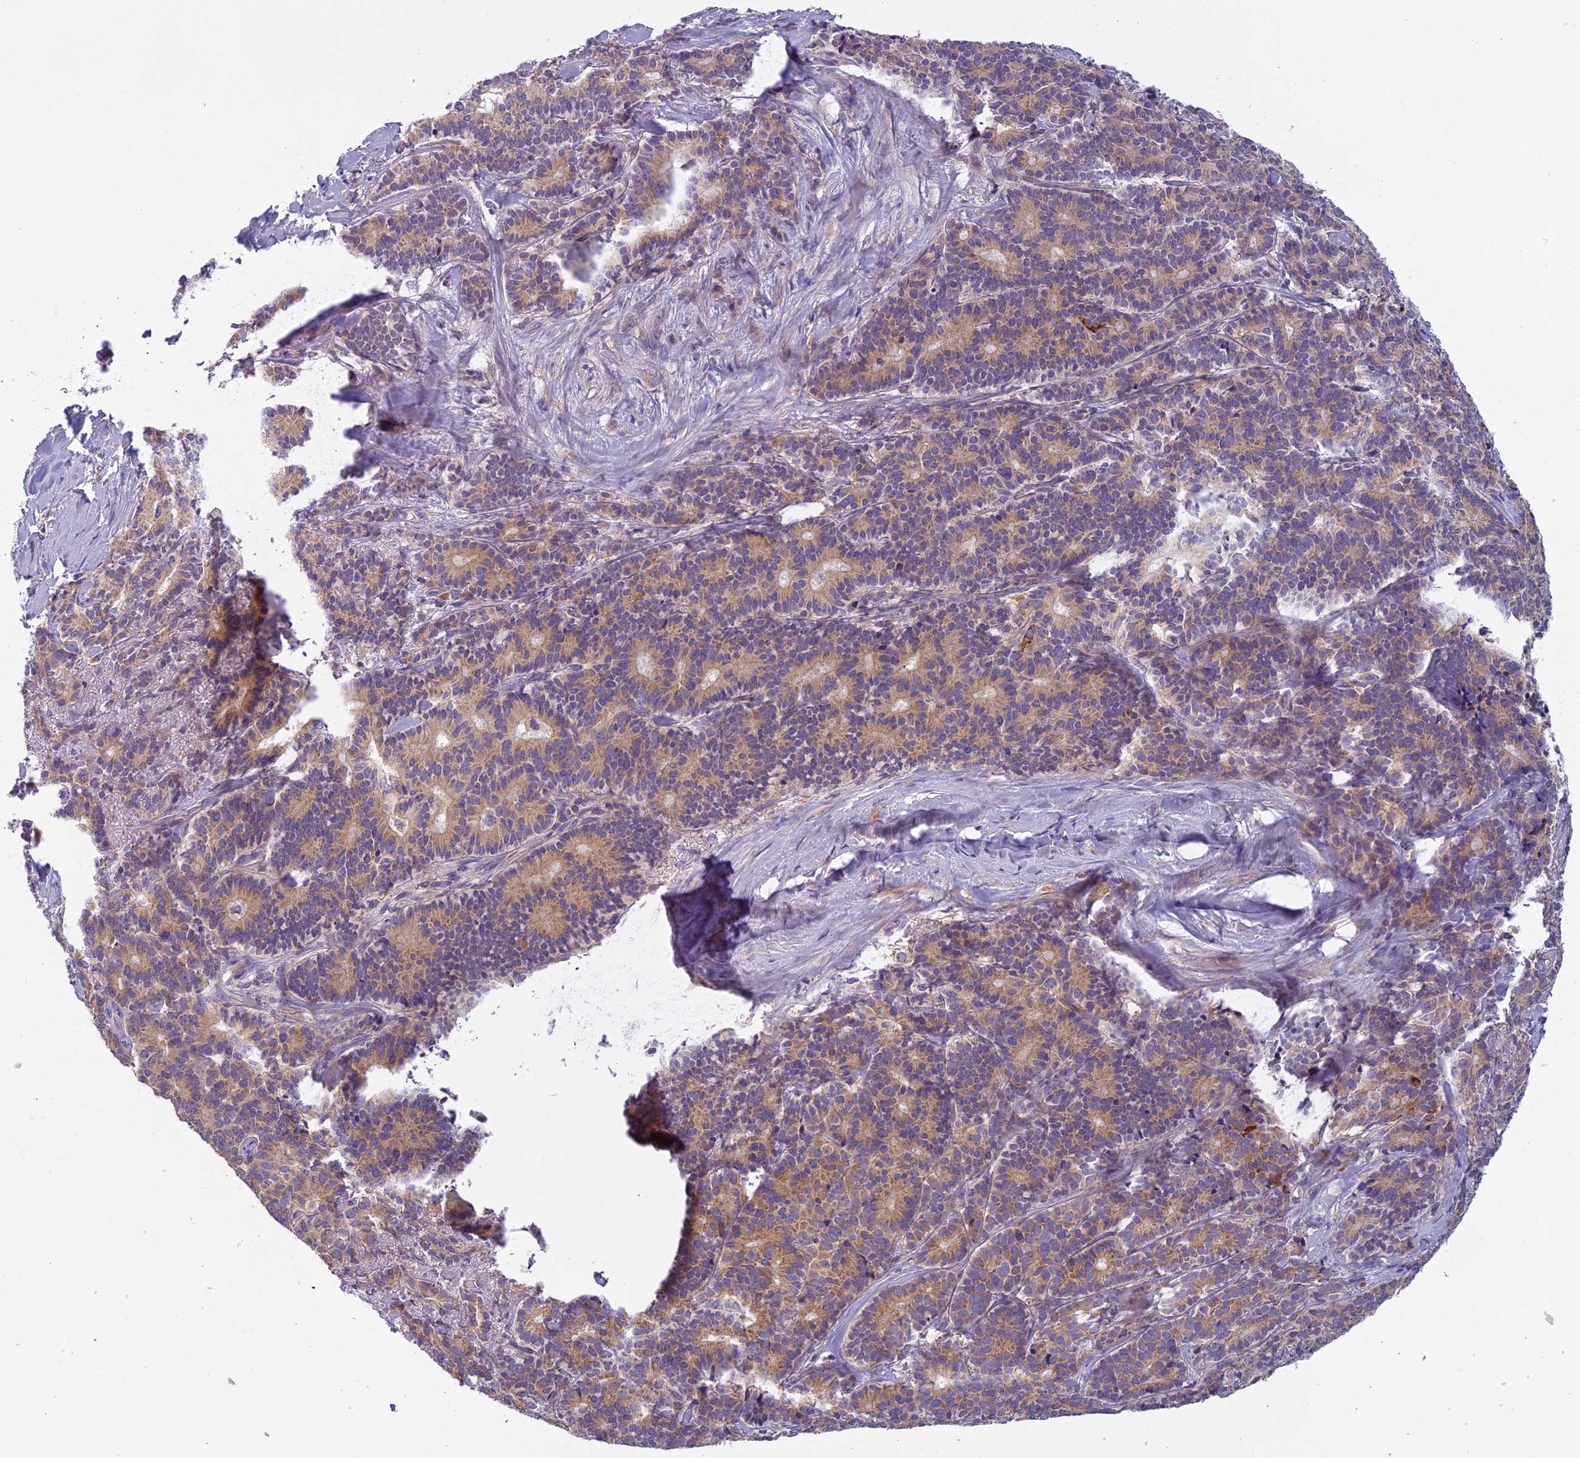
{"staining": {"intensity": "moderate", "quantity": ">75%", "location": "cytoplasmic/membranous"}, "tissue": "pancreatic cancer", "cell_type": "Tumor cells", "image_type": "cancer", "snomed": [{"axis": "morphology", "description": "Adenocarcinoma, NOS"}, {"axis": "topography", "description": "Pancreas"}], "caption": "IHC photomicrograph of human pancreatic cancer (adenocarcinoma) stained for a protein (brown), which displays medium levels of moderate cytoplasmic/membranous expression in about >75% of tumor cells.", "gene": "SEMA7A", "patient": {"sex": "female", "age": 74}}